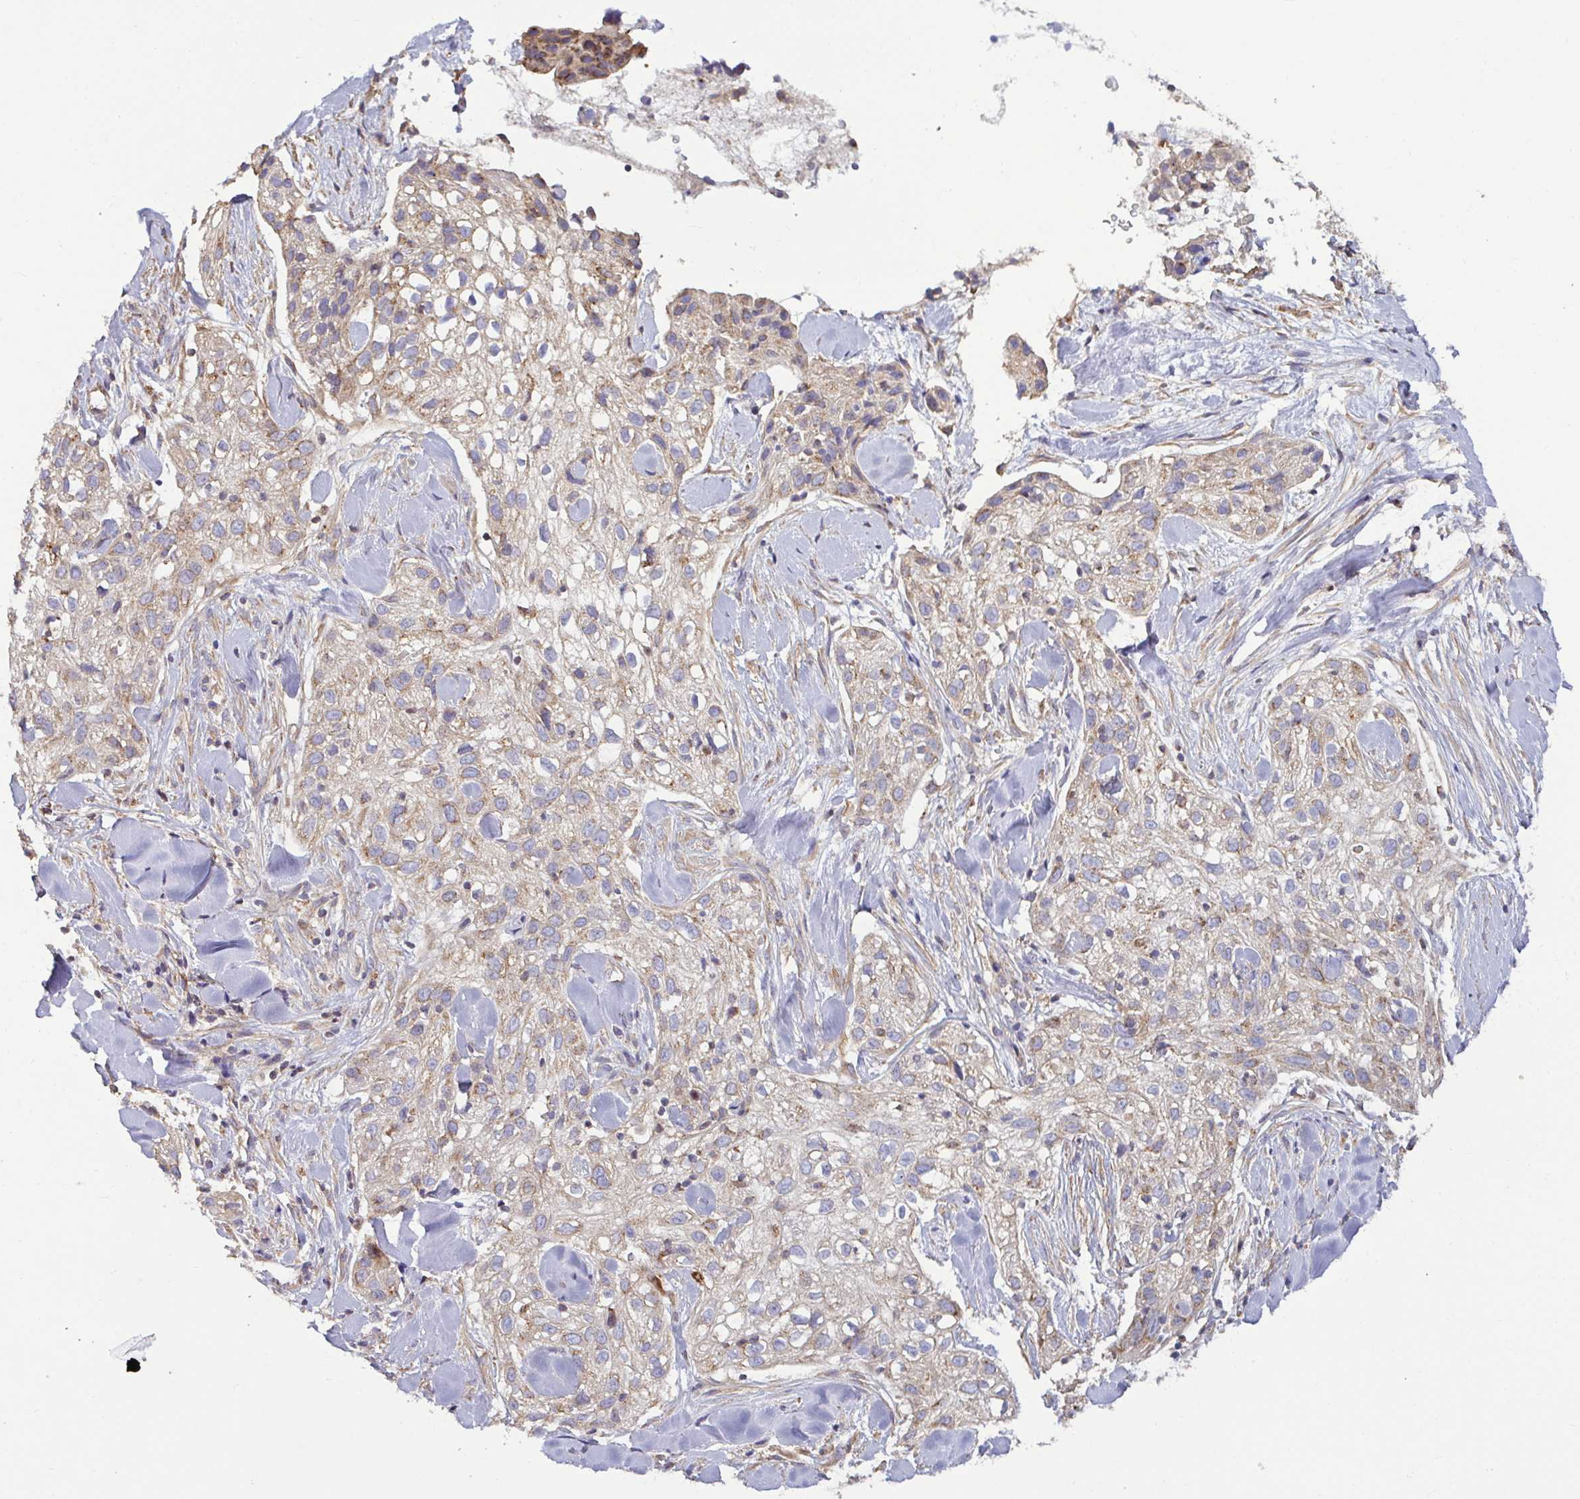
{"staining": {"intensity": "moderate", "quantity": "<25%", "location": "cytoplasmic/membranous"}, "tissue": "skin cancer", "cell_type": "Tumor cells", "image_type": "cancer", "snomed": [{"axis": "morphology", "description": "Squamous cell carcinoma, NOS"}, {"axis": "topography", "description": "Skin"}], "caption": "A low amount of moderate cytoplasmic/membranous positivity is identified in approximately <25% of tumor cells in skin cancer tissue.", "gene": "SPRY1", "patient": {"sex": "male", "age": 82}}